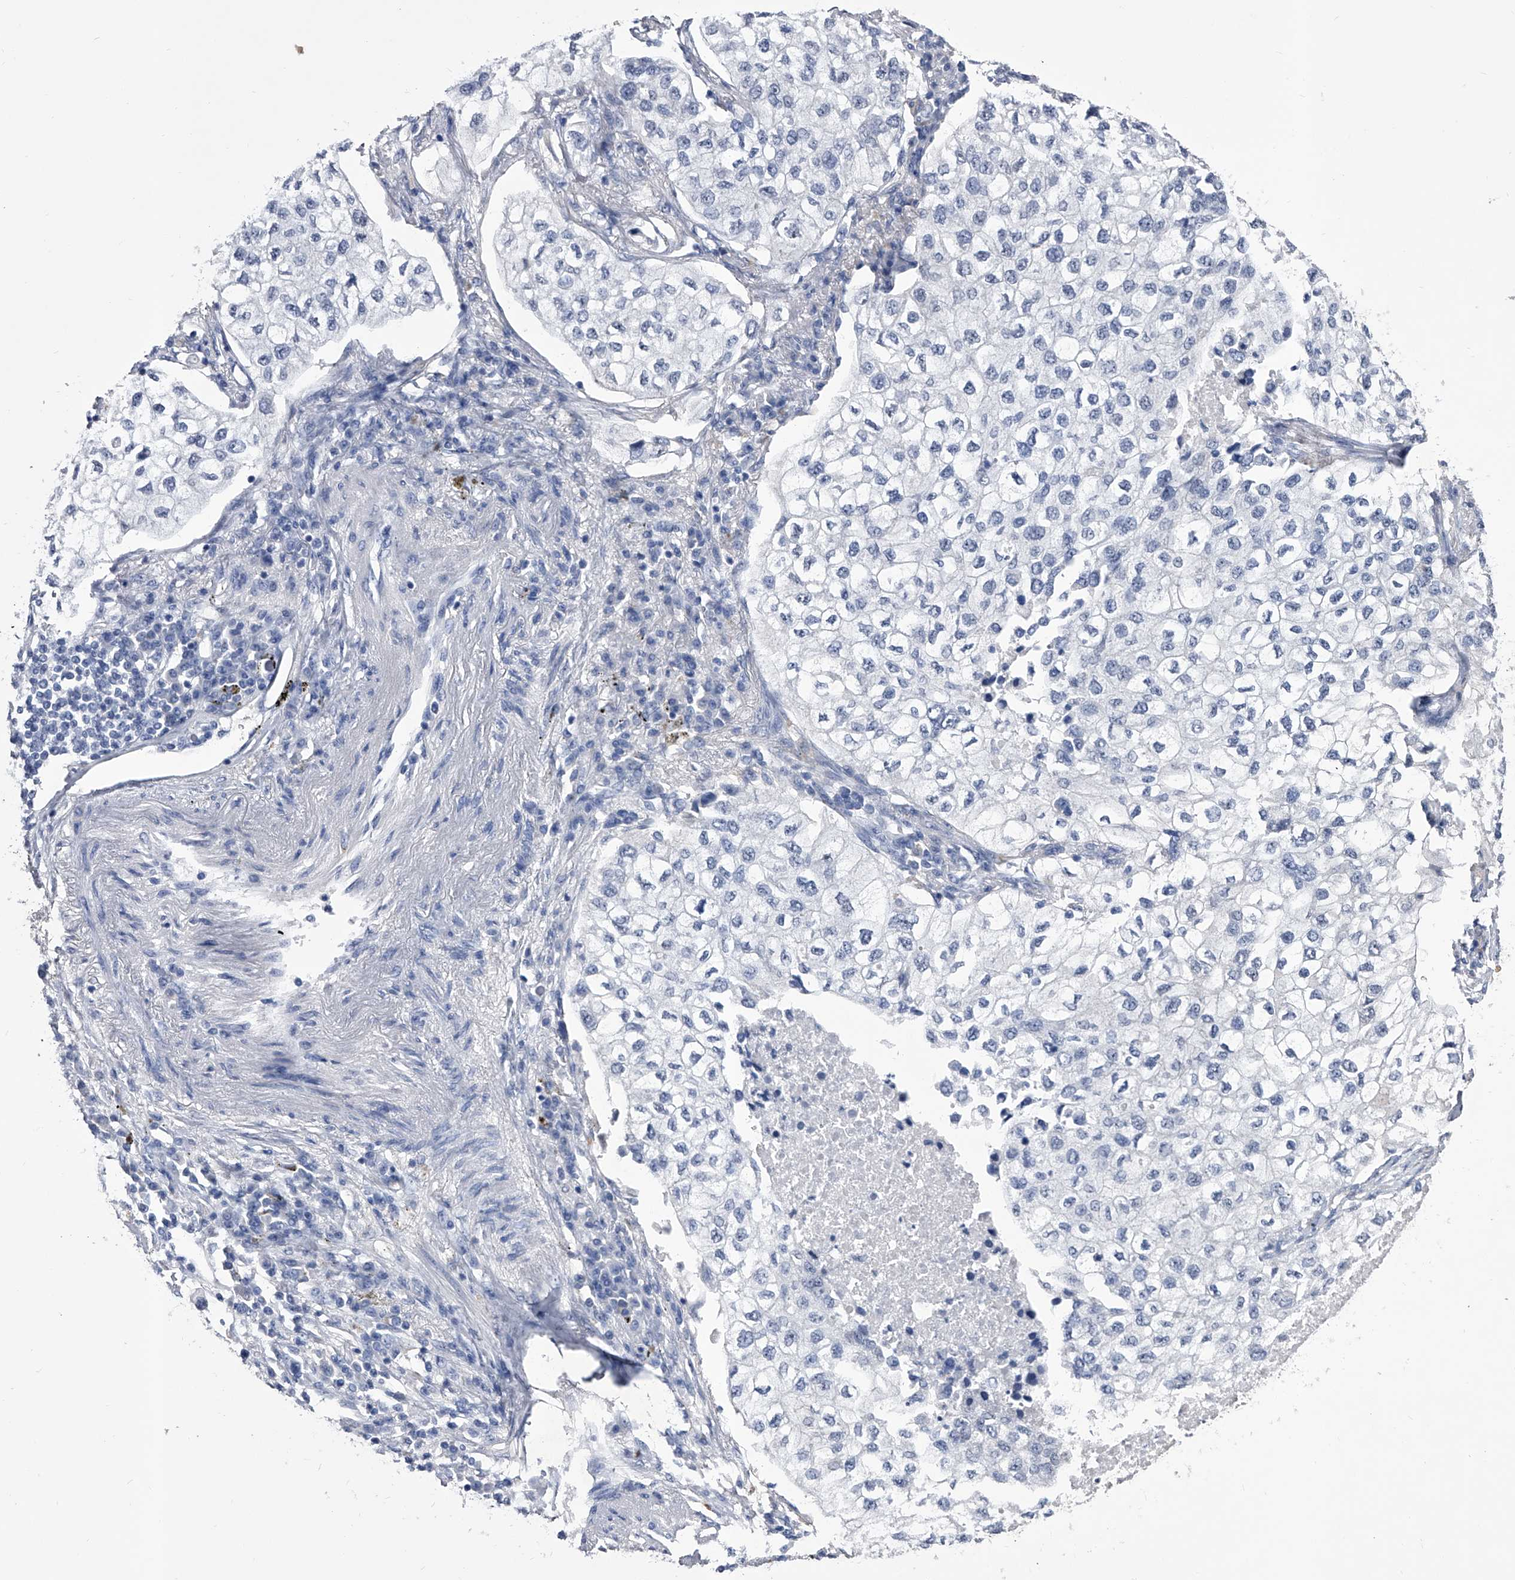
{"staining": {"intensity": "negative", "quantity": "none", "location": "none"}, "tissue": "lung cancer", "cell_type": "Tumor cells", "image_type": "cancer", "snomed": [{"axis": "morphology", "description": "Adenocarcinoma, NOS"}, {"axis": "topography", "description": "Lung"}], "caption": "Tumor cells are negative for brown protein staining in lung cancer (adenocarcinoma). The staining was performed using DAB to visualize the protein expression in brown, while the nuclei were stained in blue with hematoxylin (Magnification: 20x).", "gene": "CRISP2", "patient": {"sex": "male", "age": 63}}